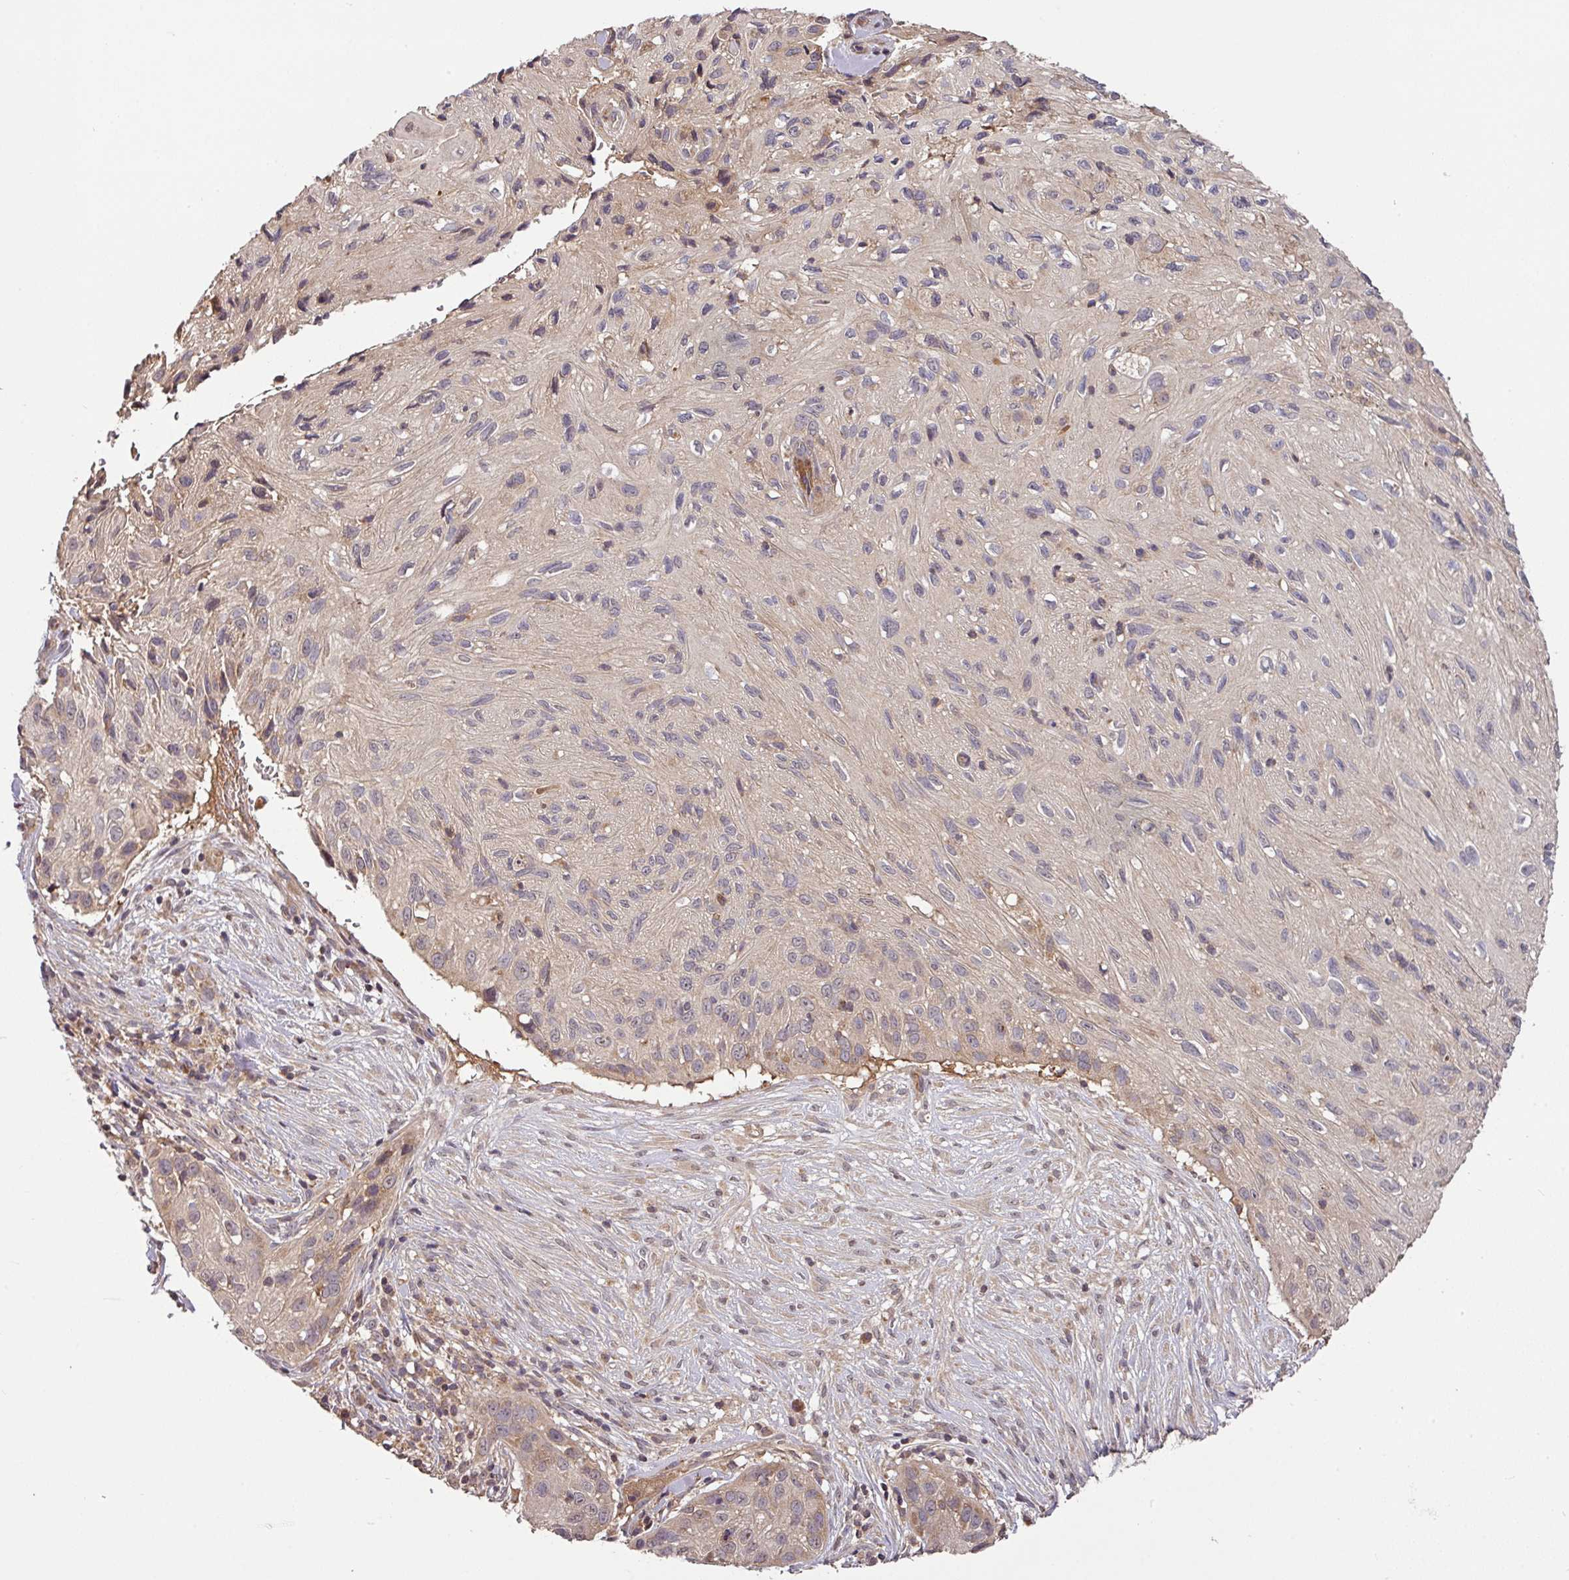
{"staining": {"intensity": "weak", "quantity": "<25%", "location": "cytoplasmic/membranous"}, "tissue": "skin cancer", "cell_type": "Tumor cells", "image_type": "cancer", "snomed": [{"axis": "morphology", "description": "Squamous cell carcinoma, NOS"}, {"axis": "topography", "description": "Skin"}], "caption": "A micrograph of skin cancer (squamous cell carcinoma) stained for a protein displays no brown staining in tumor cells. (DAB immunohistochemistry visualized using brightfield microscopy, high magnification).", "gene": "MRRF", "patient": {"sex": "male", "age": 82}}